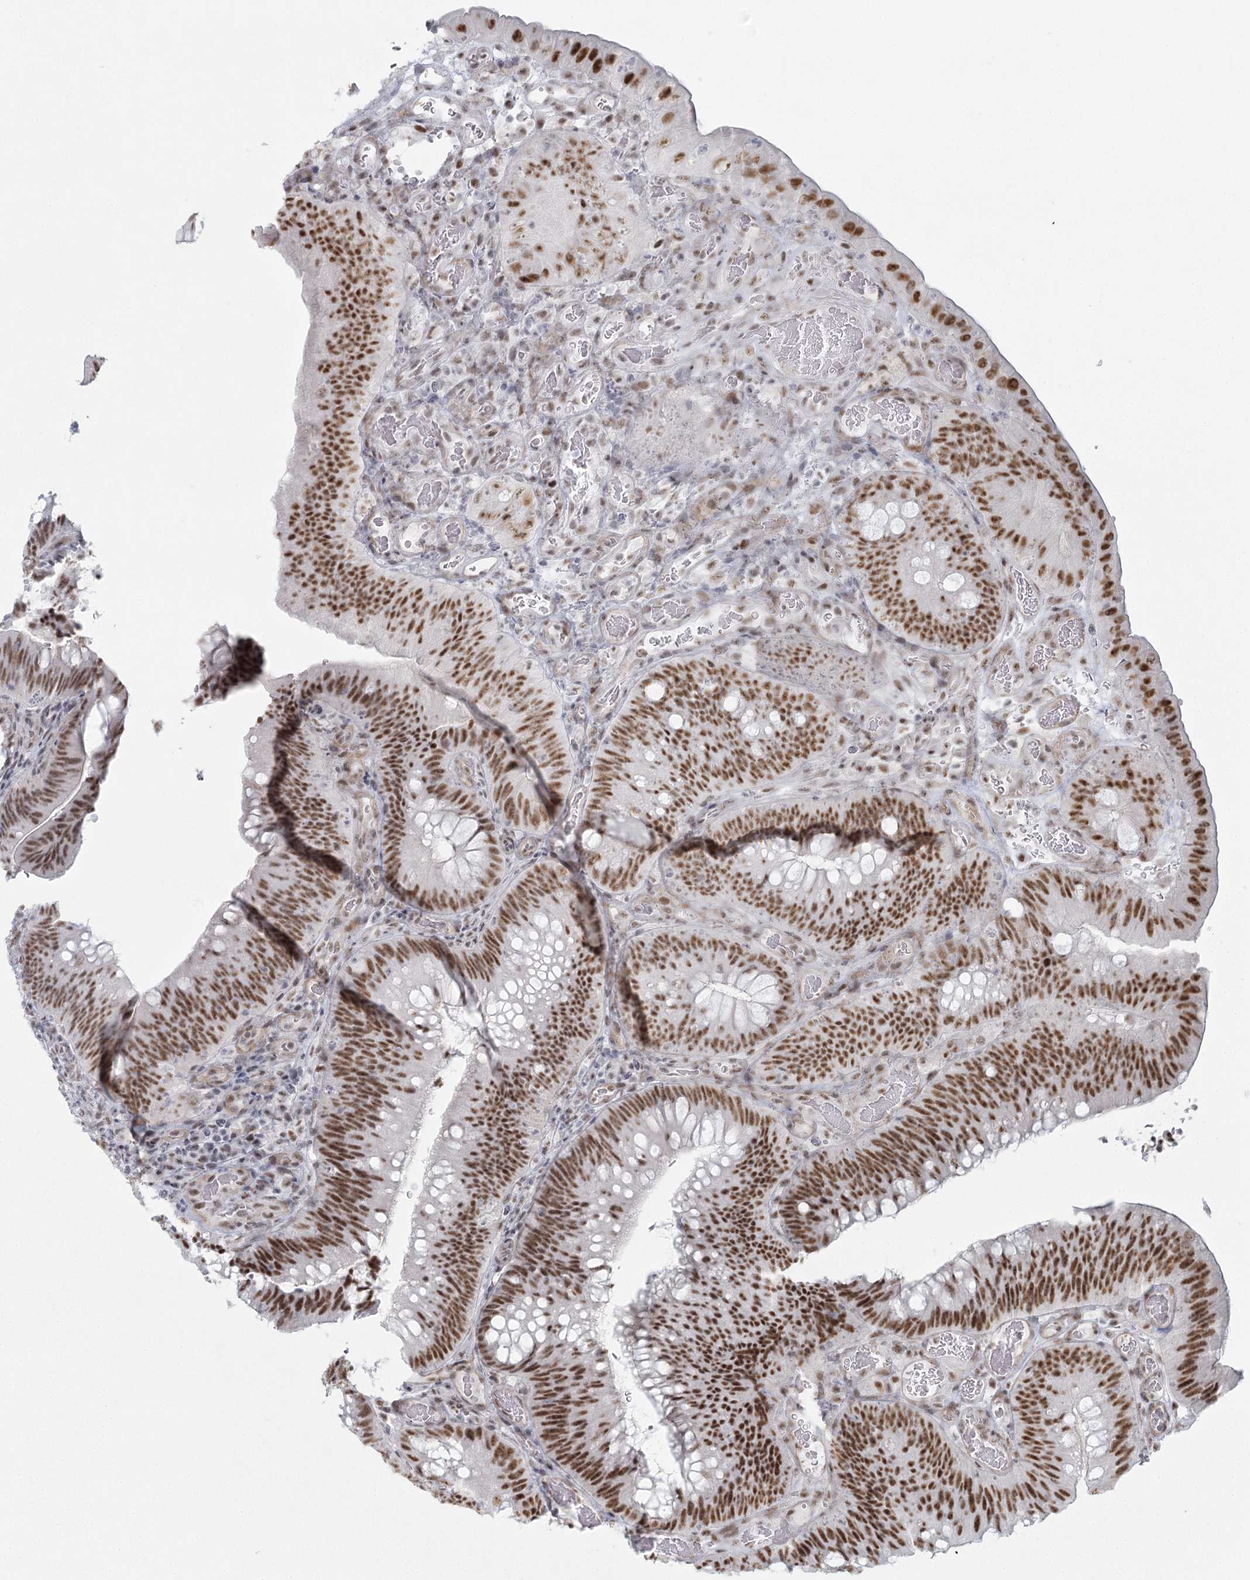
{"staining": {"intensity": "strong", "quantity": ">75%", "location": "nuclear"}, "tissue": "colorectal cancer", "cell_type": "Tumor cells", "image_type": "cancer", "snomed": [{"axis": "morphology", "description": "Normal tissue, NOS"}, {"axis": "topography", "description": "Colon"}], "caption": "The immunohistochemical stain shows strong nuclear expression in tumor cells of colorectal cancer tissue.", "gene": "U2SURP", "patient": {"sex": "female", "age": 82}}